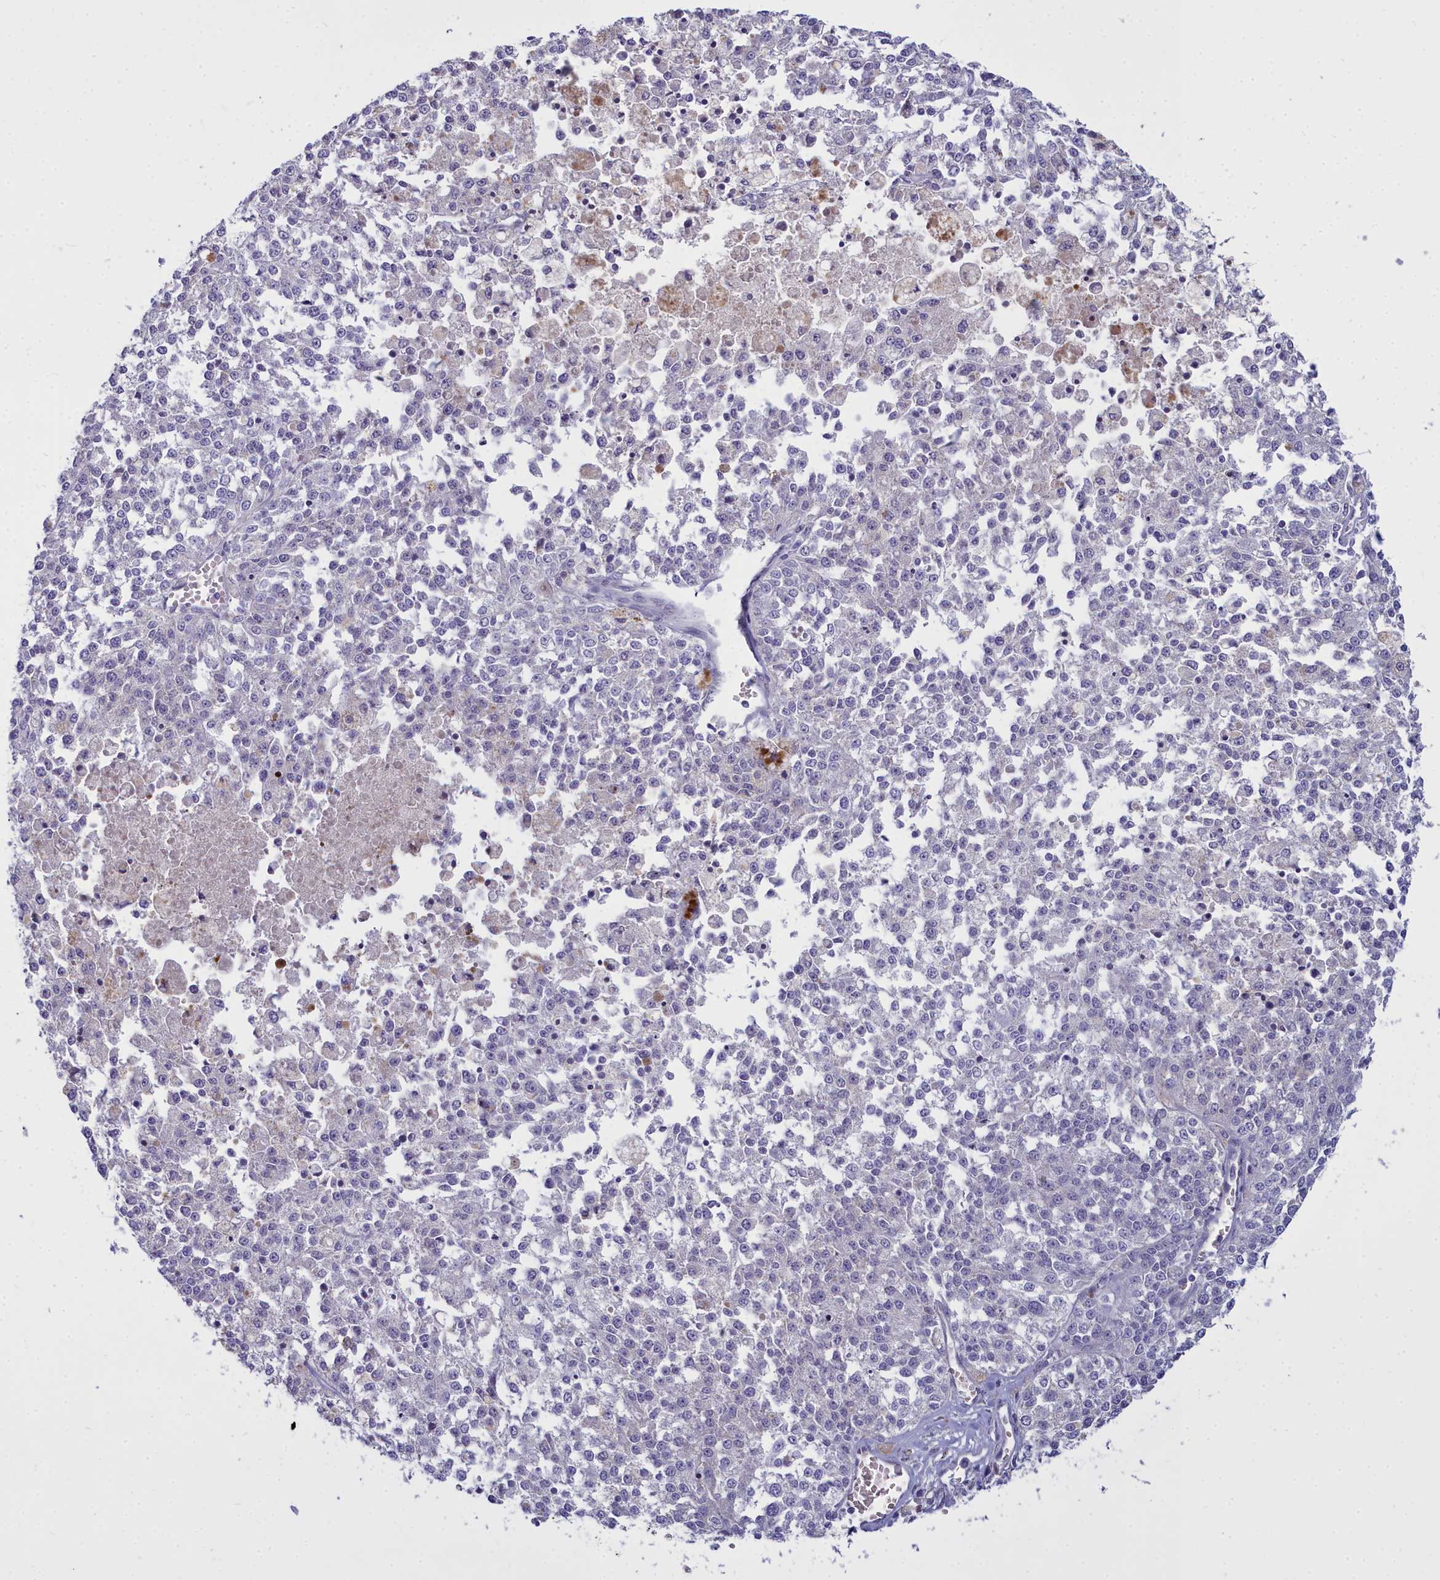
{"staining": {"intensity": "negative", "quantity": "none", "location": "none"}, "tissue": "melanoma", "cell_type": "Tumor cells", "image_type": "cancer", "snomed": [{"axis": "morphology", "description": "Malignant melanoma, NOS"}, {"axis": "topography", "description": "Skin"}], "caption": "Malignant melanoma stained for a protein using immunohistochemistry (IHC) exhibits no positivity tumor cells.", "gene": "WDPCP", "patient": {"sex": "female", "age": 64}}